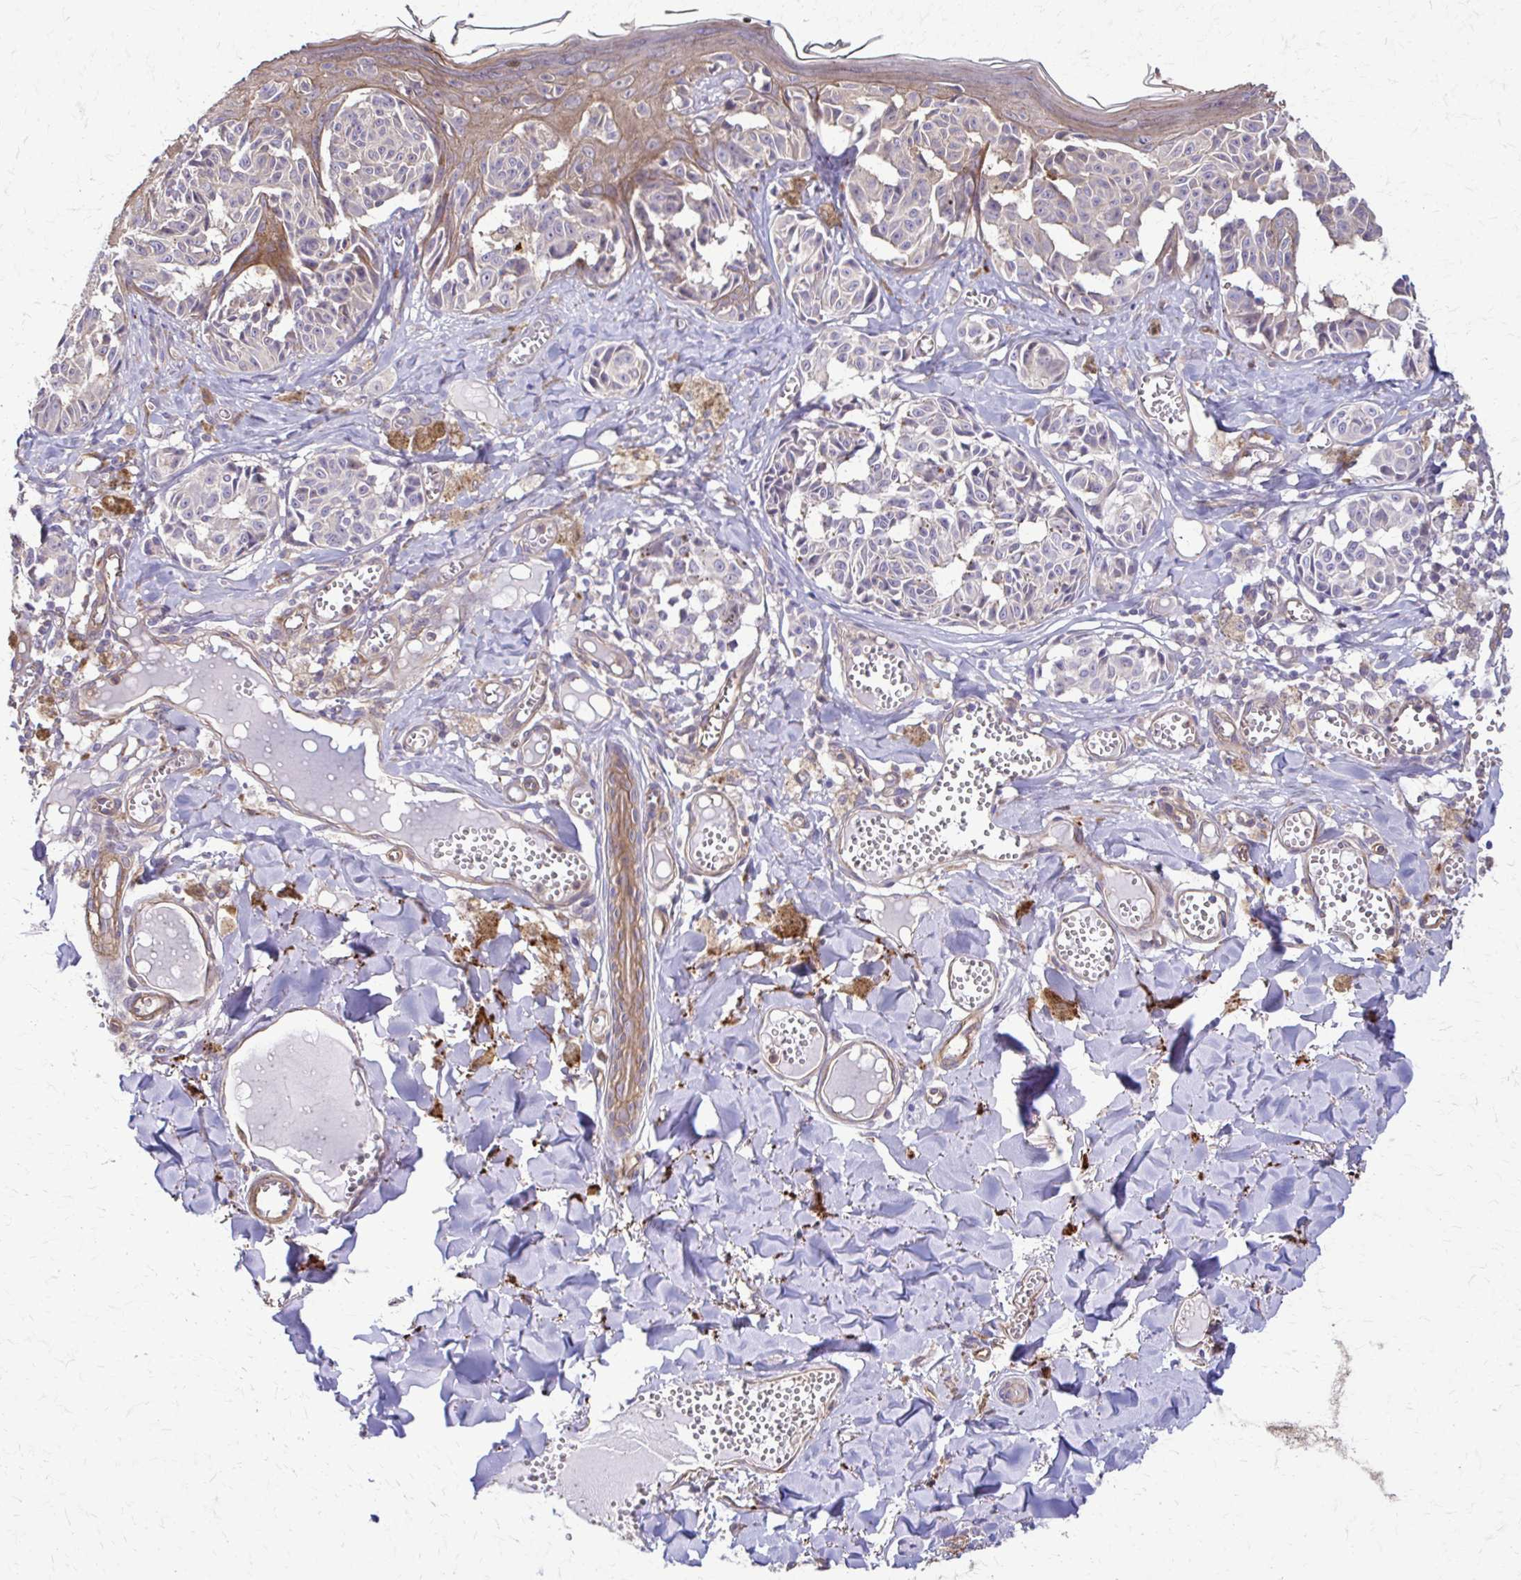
{"staining": {"intensity": "negative", "quantity": "none", "location": "none"}, "tissue": "melanoma", "cell_type": "Tumor cells", "image_type": "cancer", "snomed": [{"axis": "morphology", "description": "Malignant melanoma, NOS"}, {"axis": "topography", "description": "Skin"}], "caption": "Malignant melanoma stained for a protein using immunohistochemistry (IHC) reveals no staining tumor cells.", "gene": "DSP", "patient": {"sex": "female", "age": 43}}